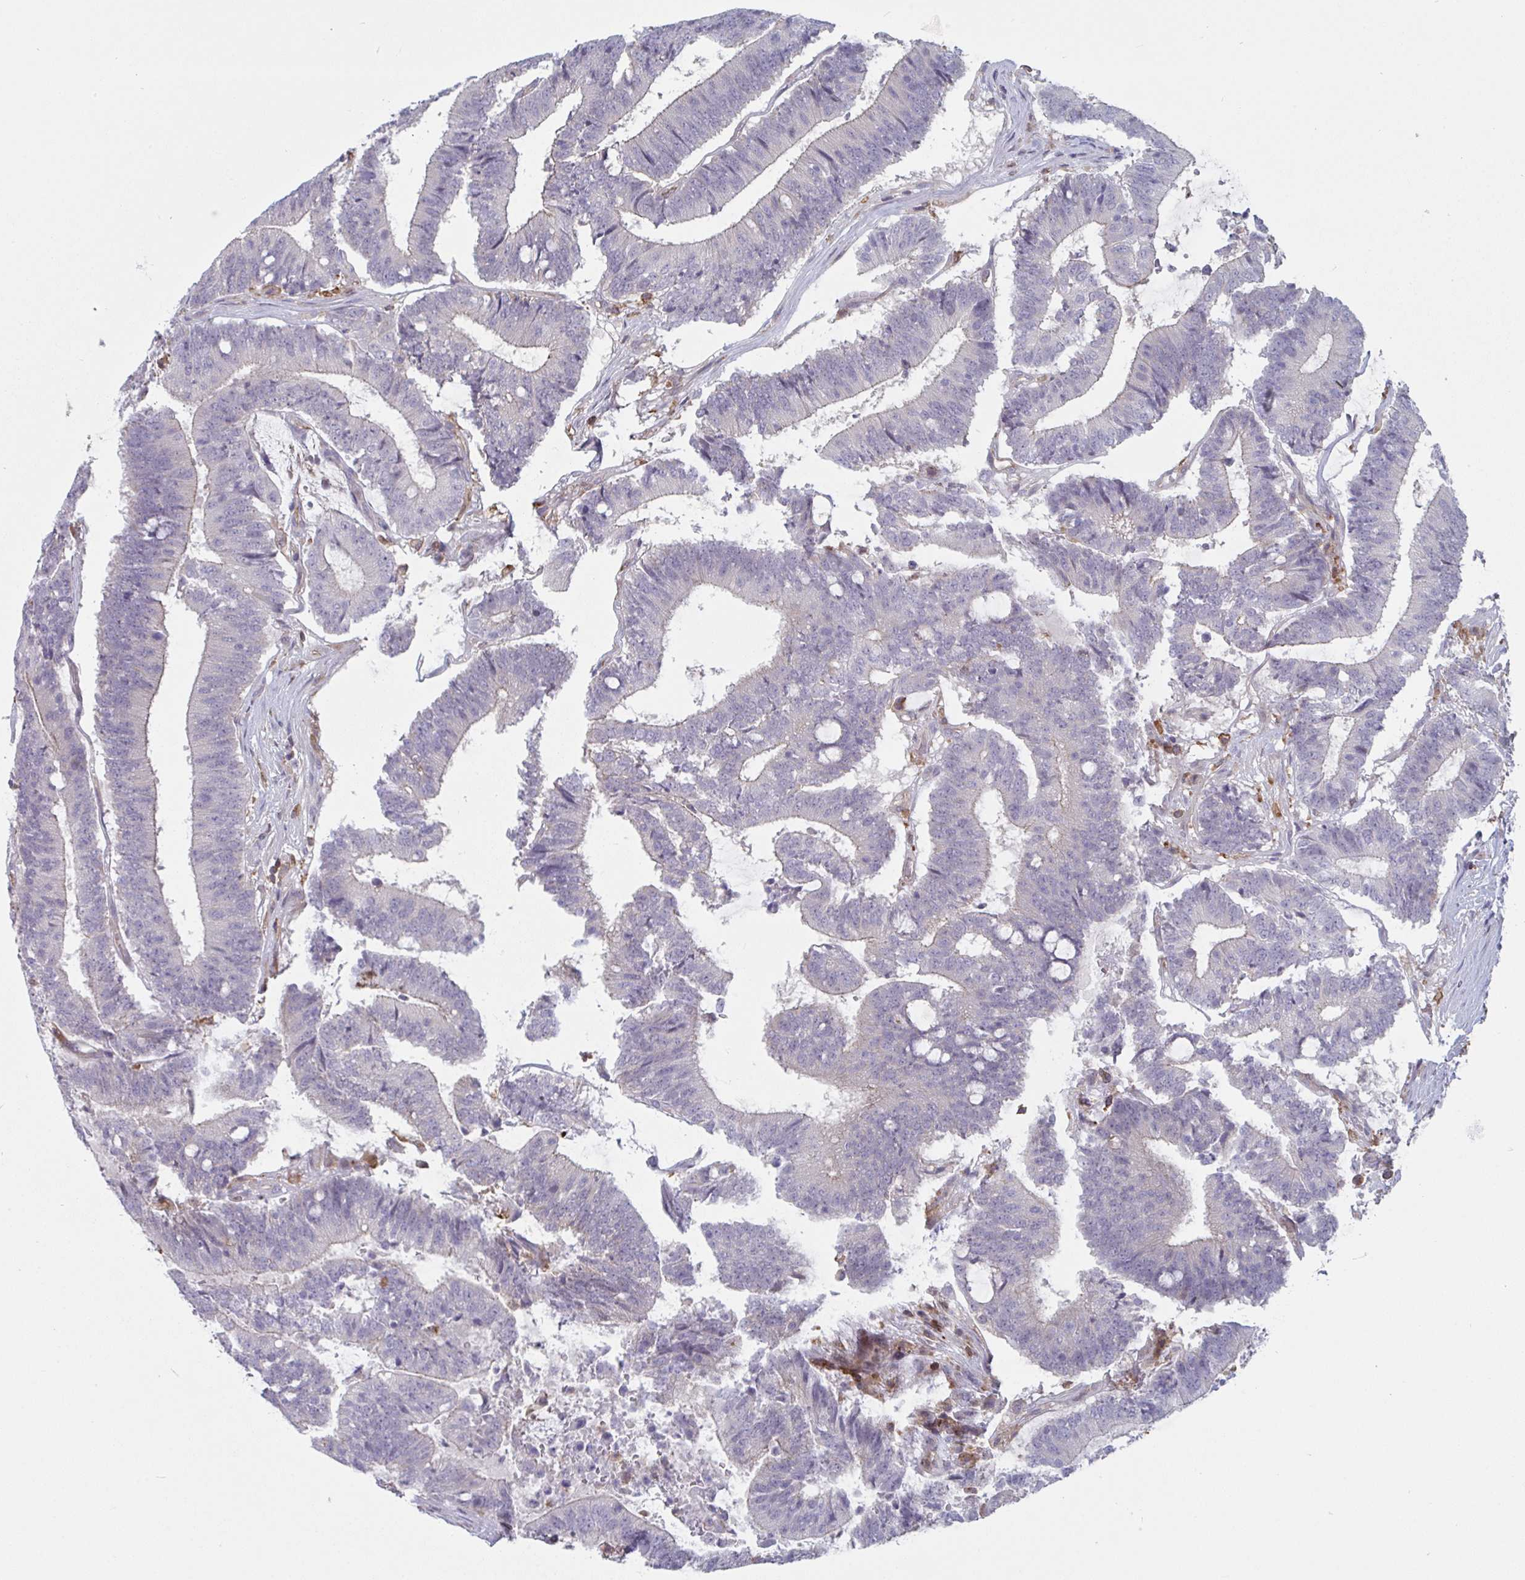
{"staining": {"intensity": "negative", "quantity": "none", "location": "none"}, "tissue": "colorectal cancer", "cell_type": "Tumor cells", "image_type": "cancer", "snomed": [{"axis": "morphology", "description": "Adenocarcinoma, NOS"}, {"axis": "topography", "description": "Colon"}], "caption": "Immunohistochemistry (IHC) micrograph of human colorectal adenocarcinoma stained for a protein (brown), which demonstrates no staining in tumor cells.", "gene": "DISP2", "patient": {"sex": "female", "age": 43}}